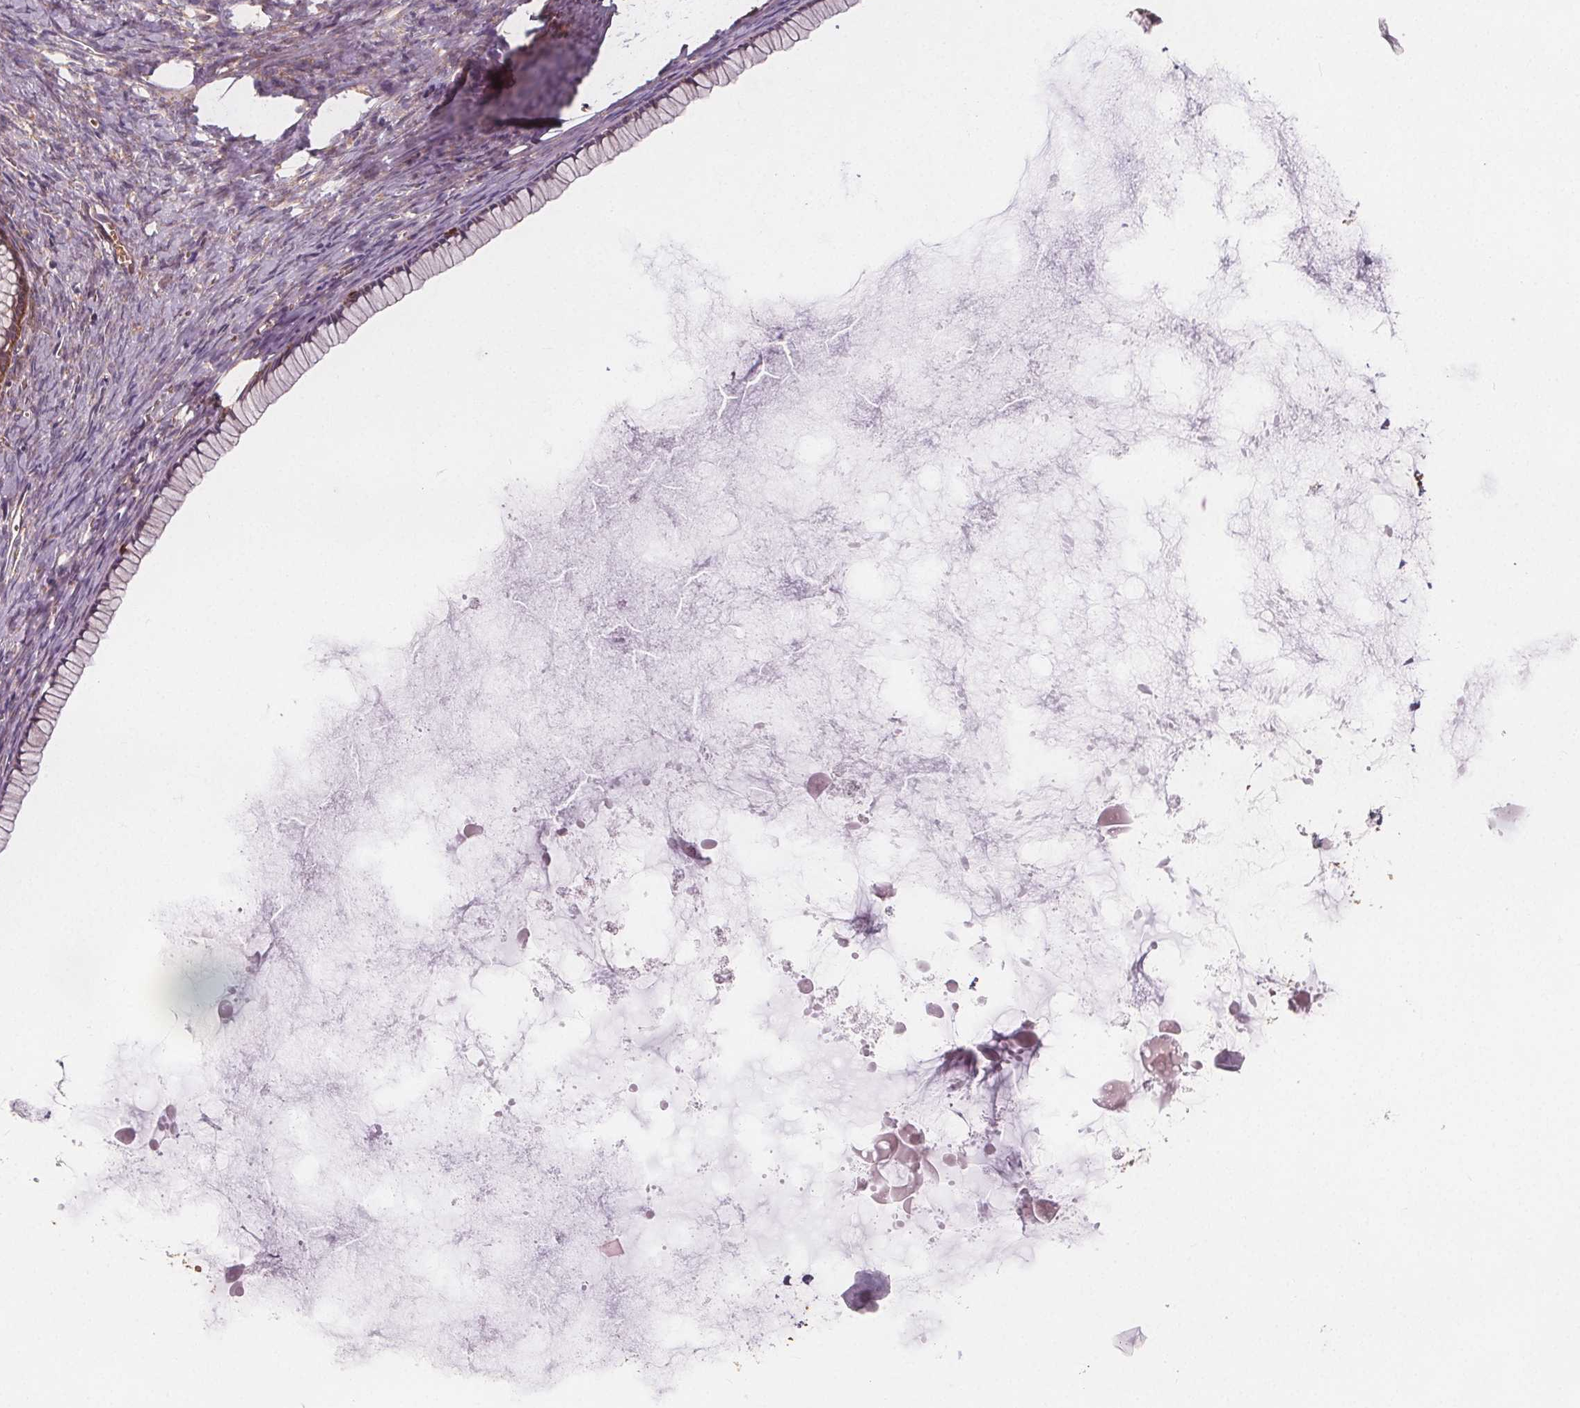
{"staining": {"intensity": "moderate", "quantity": "25%-75%", "location": "cytoplasmic/membranous"}, "tissue": "ovarian cancer", "cell_type": "Tumor cells", "image_type": "cancer", "snomed": [{"axis": "morphology", "description": "Cystadenocarcinoma, mucinous, NOS"}, {"axis": "topography", "description": "Ovary"}], "caption": "DAB immunohistochemical staining of human ovarian mucinous cystadenocarcinoma exhibits moderate cytoplasmic/membranous protein expression in approximately 25%-75% of tumor cells. (Stains: DAB in brown, nuclei in blue, Microscopy: brightfield microscopy at high magnification).", "gene": "EIF3D", "patient": {"sex": "female", "age": 41}}